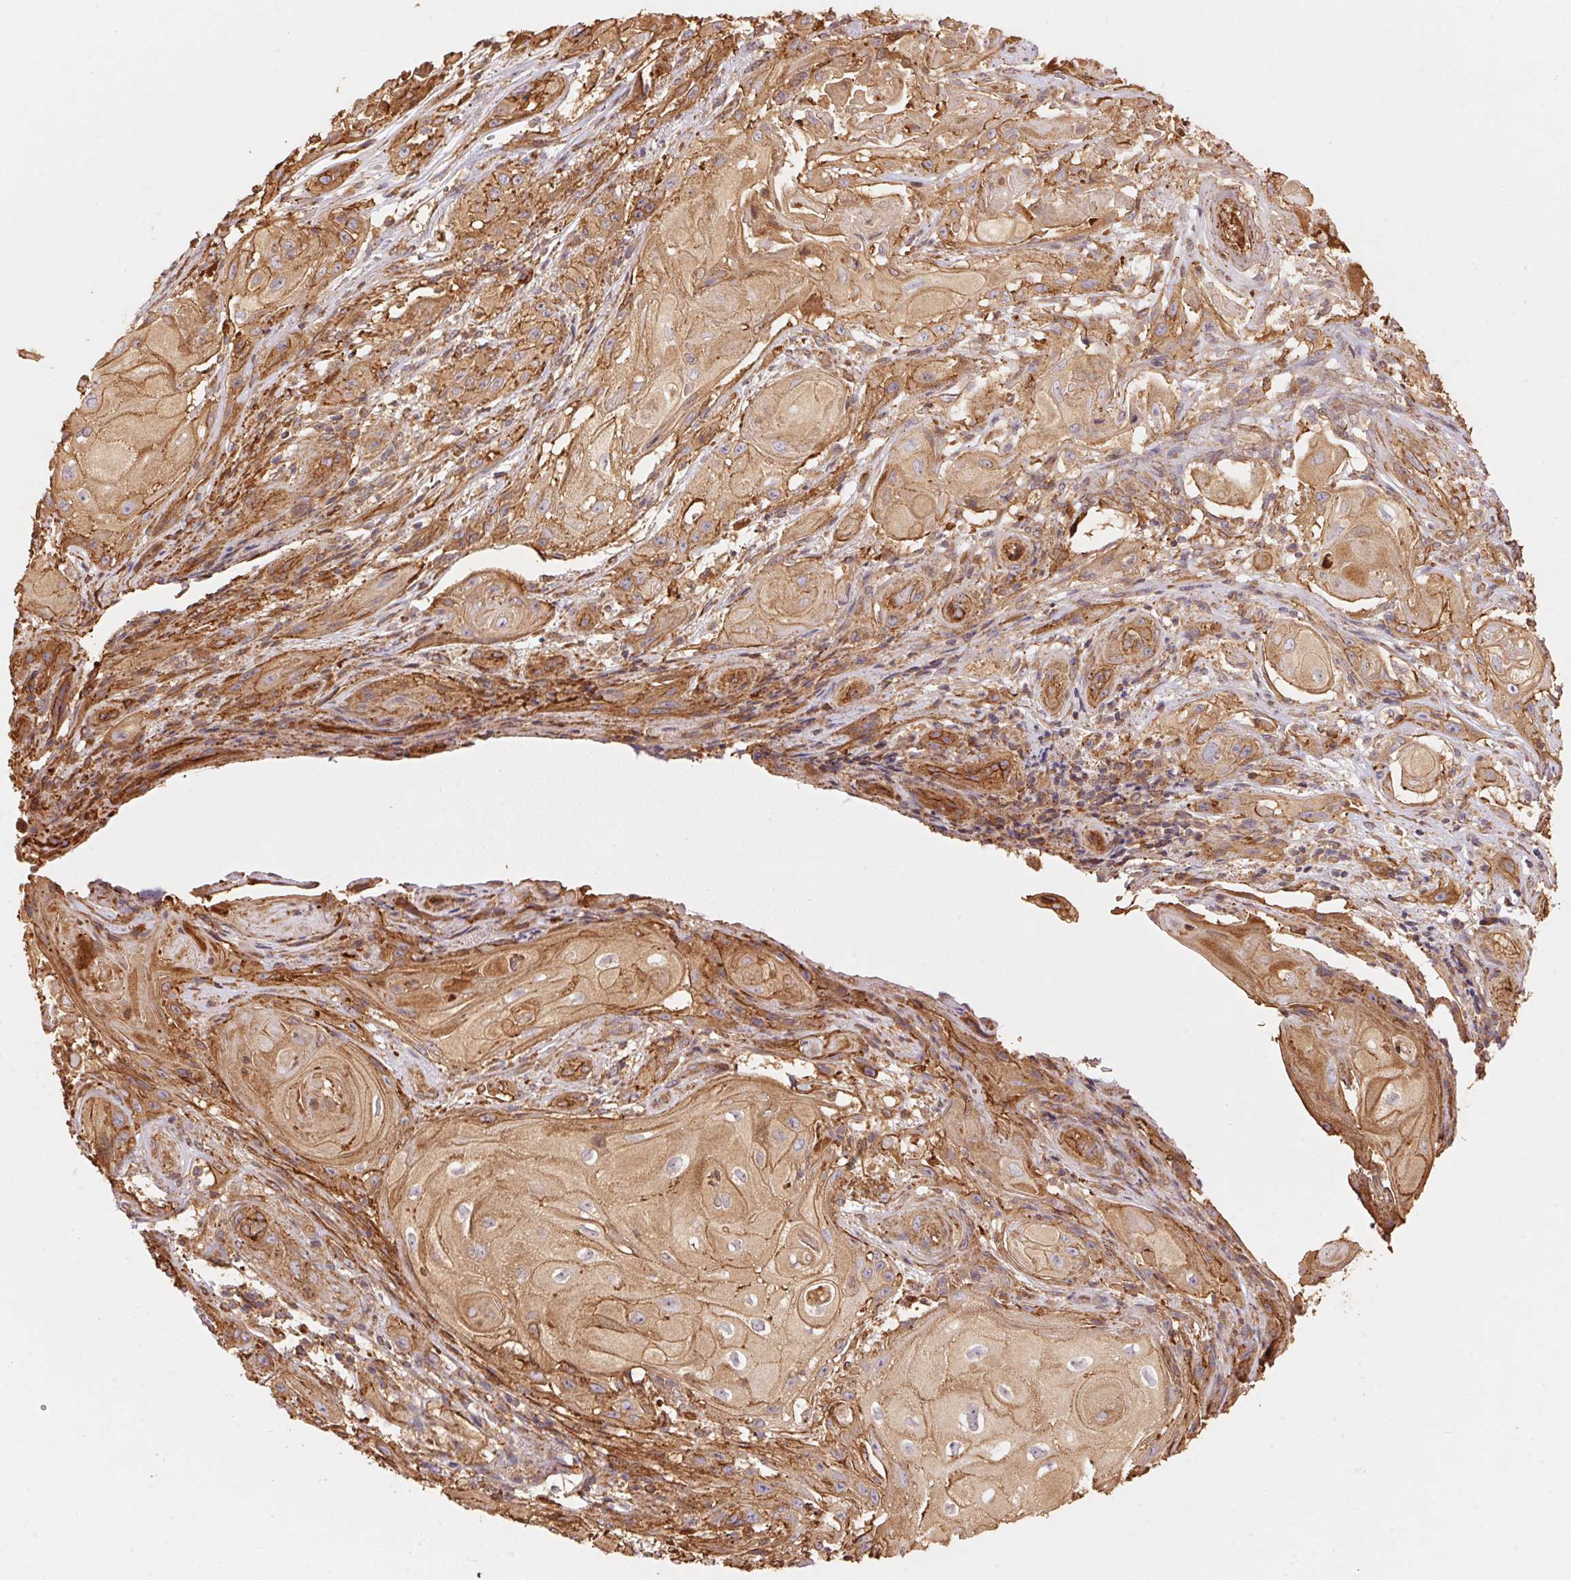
{"staining": {"intensity": "moderate", "quantity": ">75%", "location": "cytoplasmic/membranous"}, "tissue": "skin cancer", "cell_type": "Tumor cells", "image_type": "cancer", "snomed": [{"axis": "morphology", "description": "Squamous cell carcinoma, NOS"}, {"axis": "topography", "description": "Skin"}], "caption": "Human skin cancer (squamous cell carcinoma) stained with a protein marker demonstrates moderate staining in tumor cells.", "gene": "FRAS1", "patient": {"sex": "male", "age": 62}}